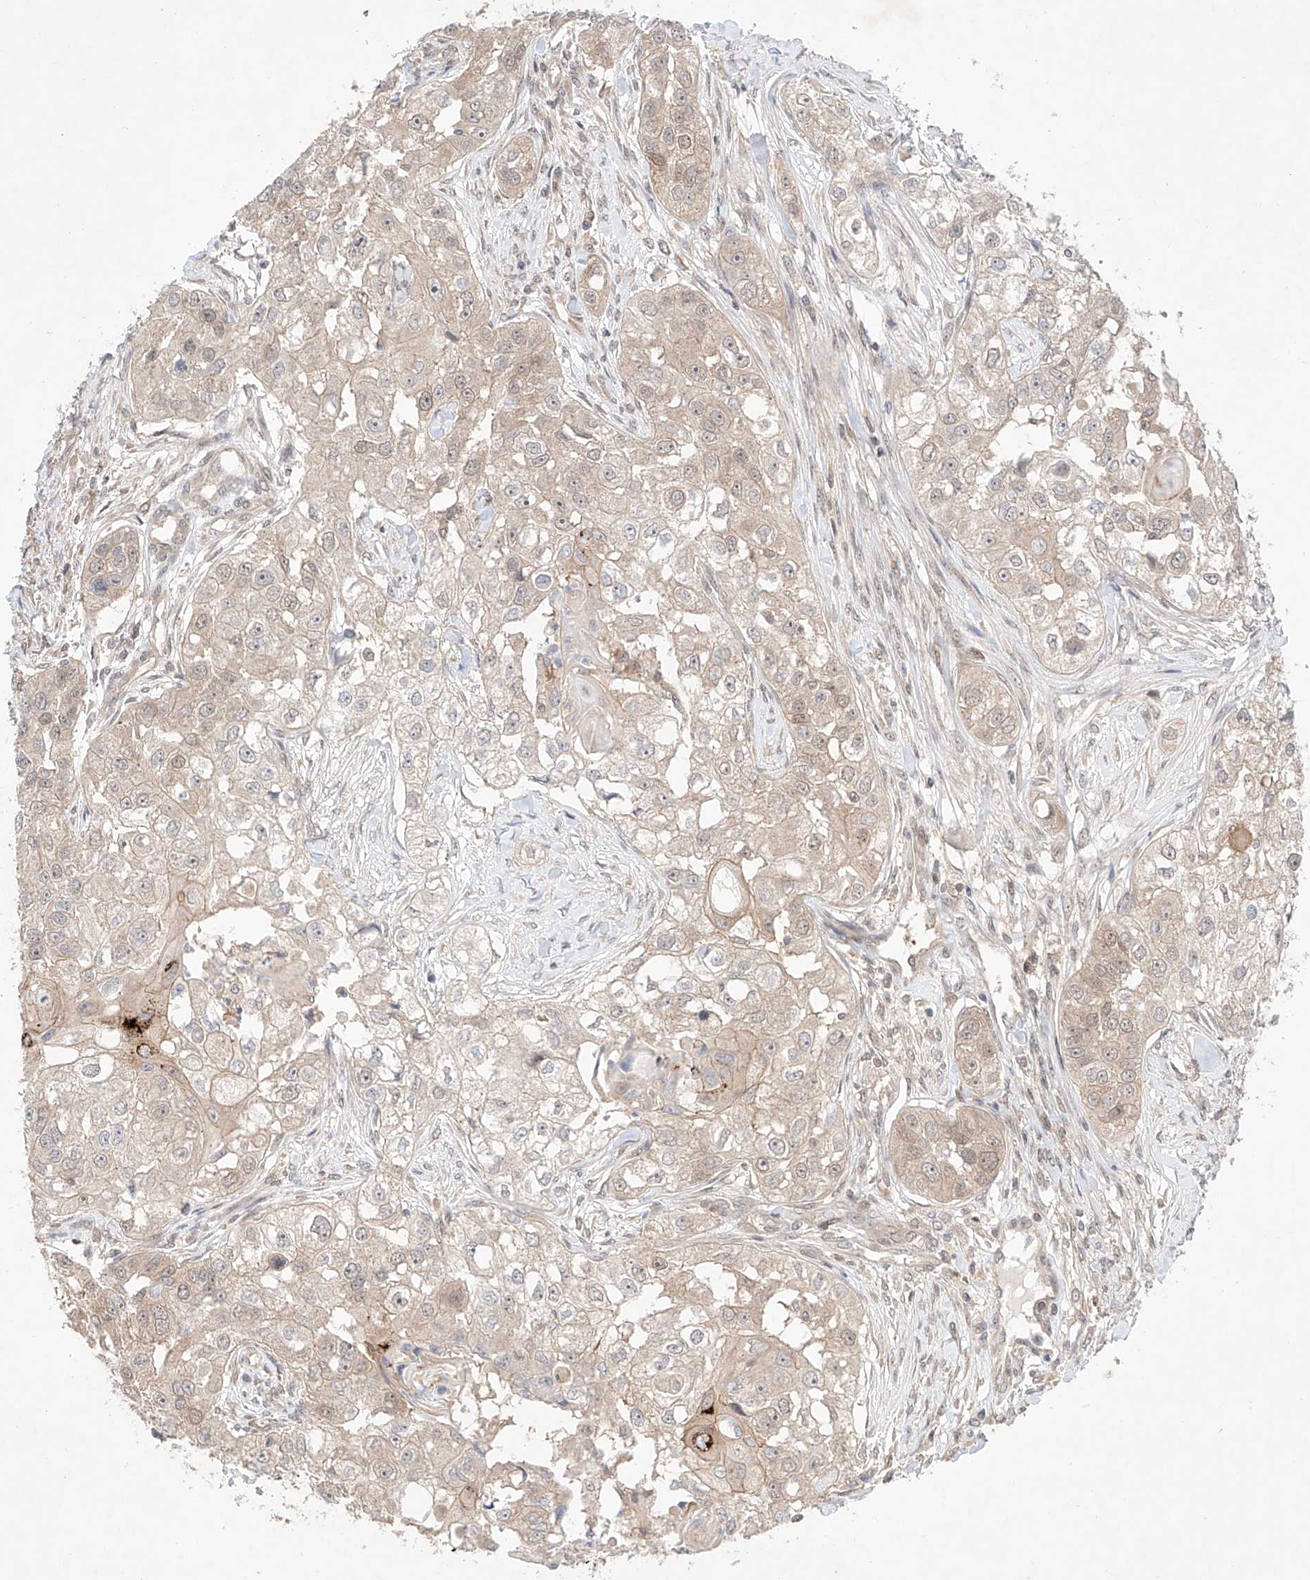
{"staining": {"intensity": "weak", "quantity": "<25%", "location": "cytoplasmic/membranous"}, "tissue": "head and neck cancer", "cell_type": "Tumor cells", "image_type": "cancer", "snomed": [{"axis": "morphology", "description": "Normal tissue, NOS"}, {"axis": "morphology", "description": "Squamous cell carcinoma, NOS"}, {"axis": "topography", "description": "Skeletal muscle"}, {"axis": "topography", "description": "Head-Neck"}], "caption": "An image of head and neck squamous cell carcinoma stained for a protein shows no brown staining in tumor cells.", "gene": "TSR2", "patient": {"sex": "male", "age": 51}}